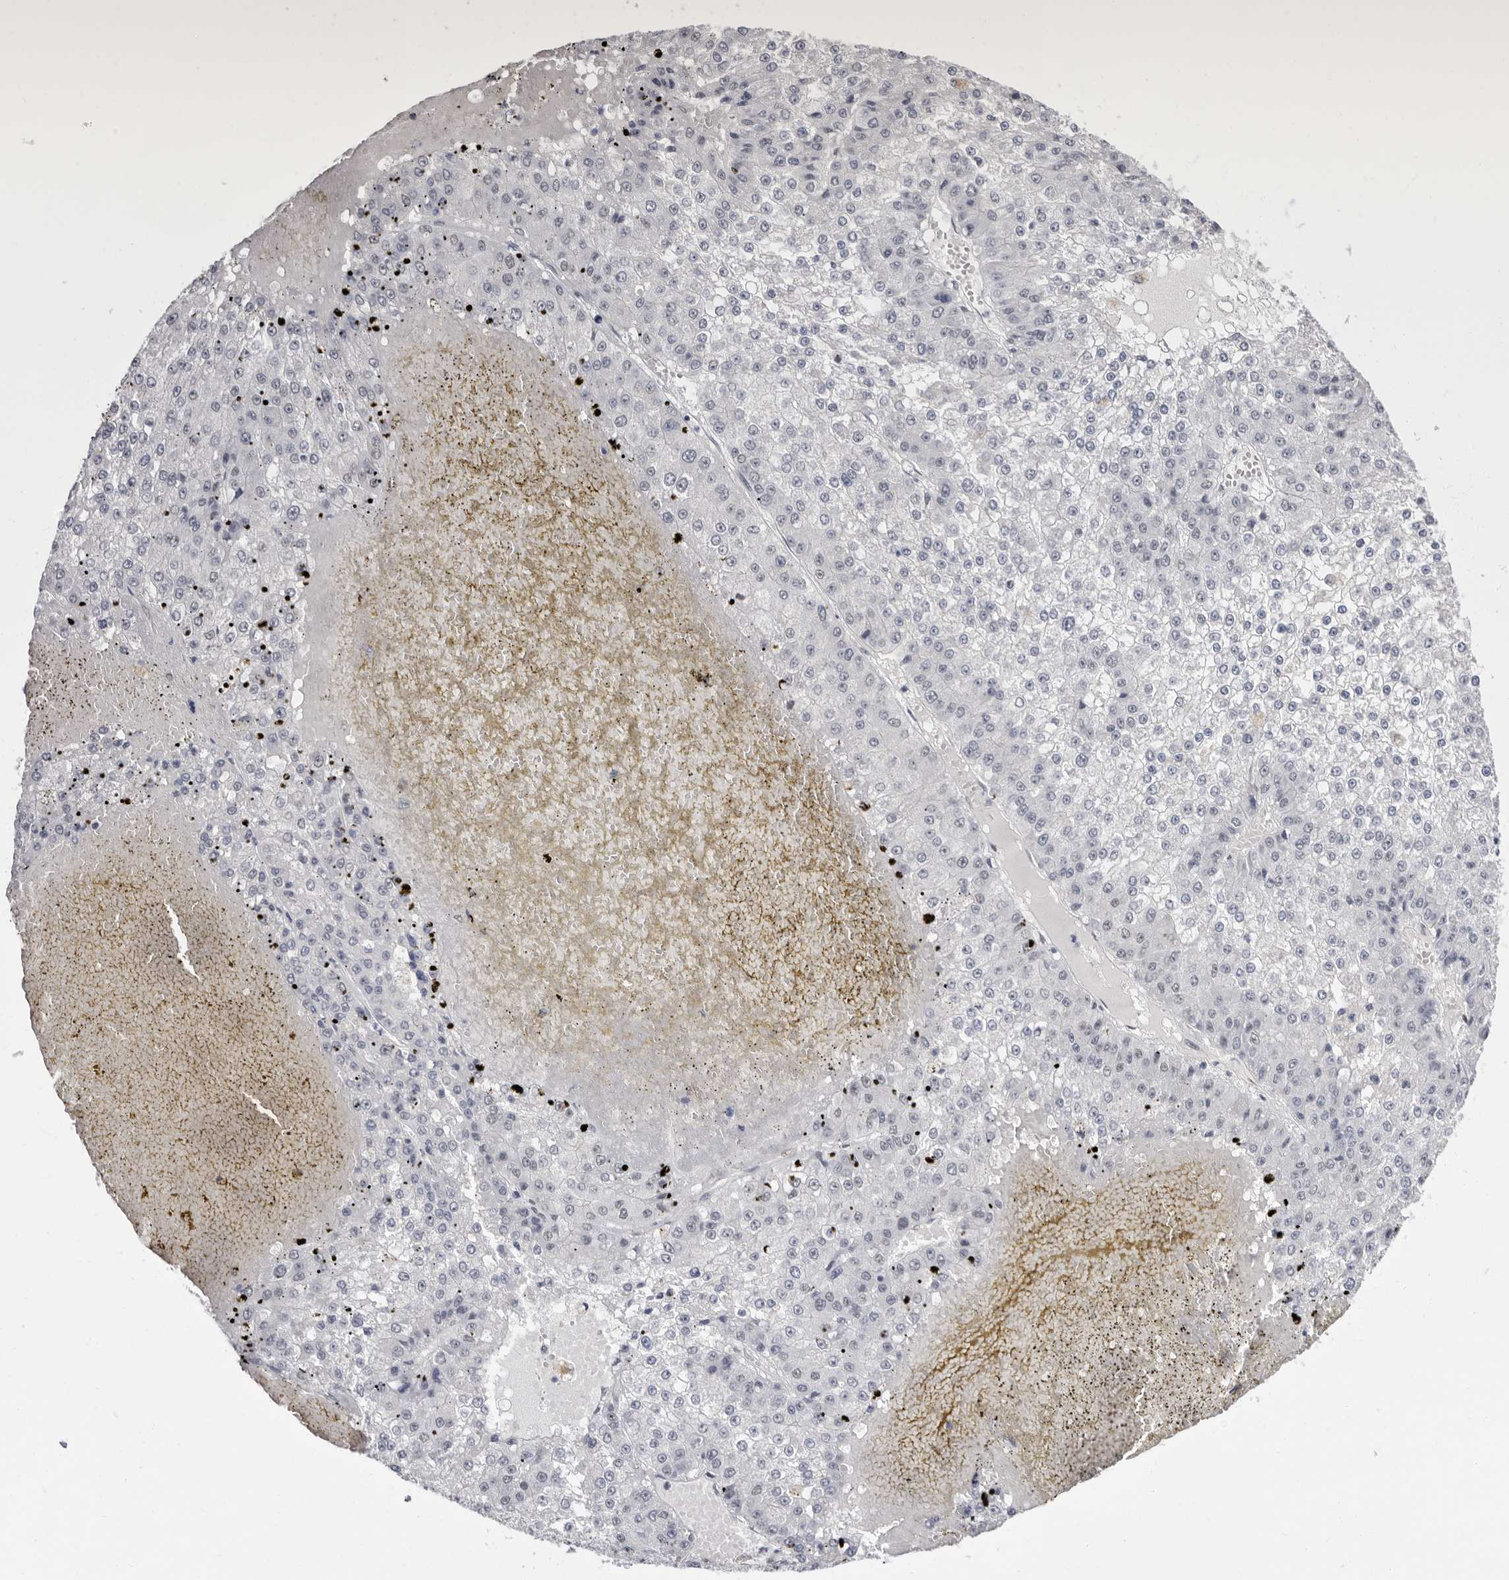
{"staining": {"intensity": "negative", "quantity": "none", "location": "none"}, "tissue": "liver cancer", "cell_type": "Tumor cells", "image_type": "cancer", "snomed": [{"axis": "morphology", "description": "Carcinoma, Hepatocellular, NOS"}, {"axis": "topography", "description": "Liver"}], "caption": "Immunohistochemical staining of human liver cancer shows no significant expression in tumor cells.", "gene": "ZNF326", "patient": {"sex": "female", "age": 73}}